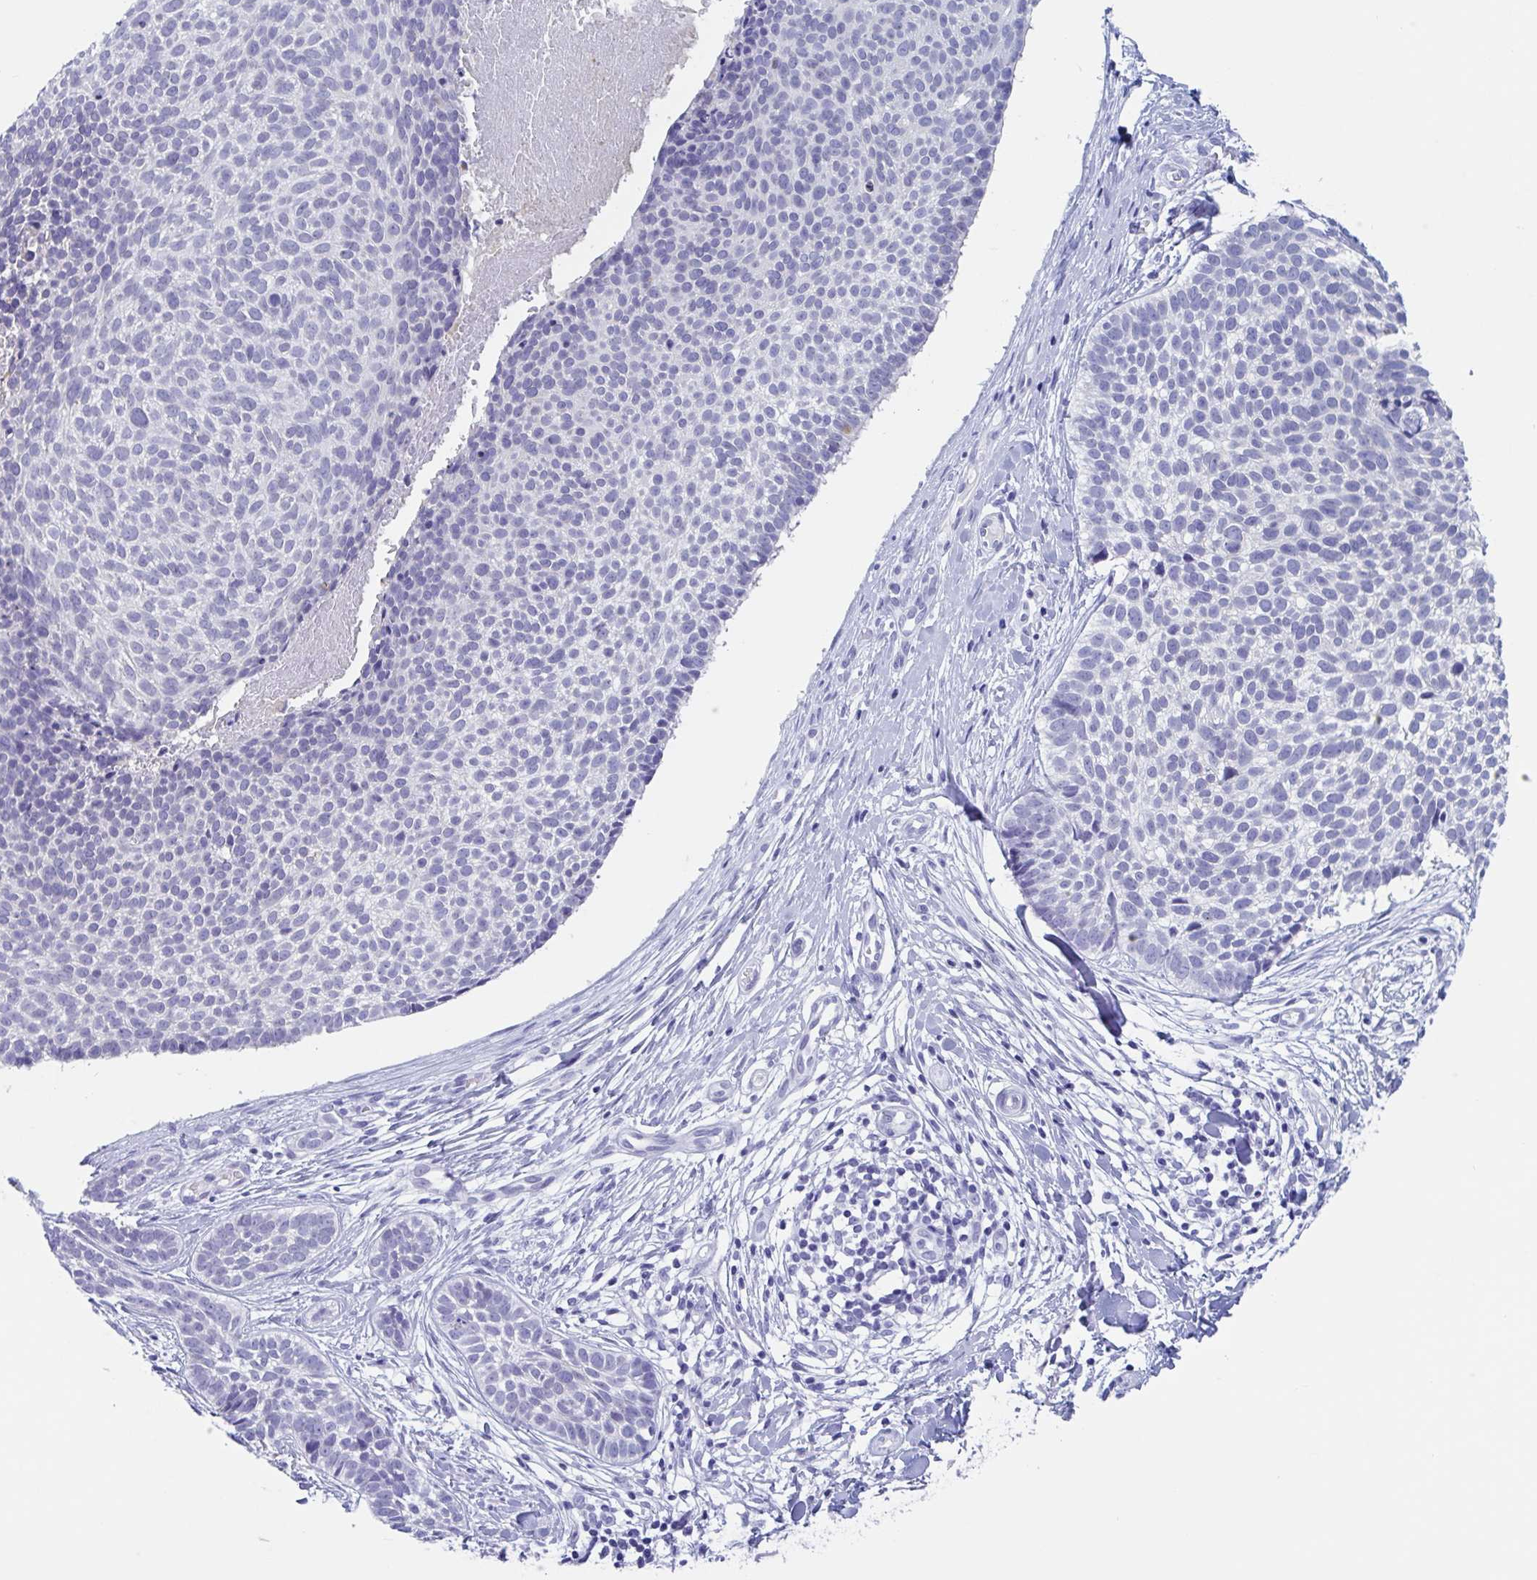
{"staining": {"intensity": "negative", "quantity": "none", "location": "none"}, "tissue": "skin cancer", "cell_type": "Tumor cells", "image_type": "cancer", "snomed": [{"axis": "morphology", "description": "Basal cell carcinoma"}, {"axis": "topography", "description": "Skin"}, {"axis": "topography", "description": "Skin of back"}], "caption": "Tumor cells are negative for protein expression in human skin cancer.", "gene": "CDX4", "patient": {"sex": "male", "age": 81}}